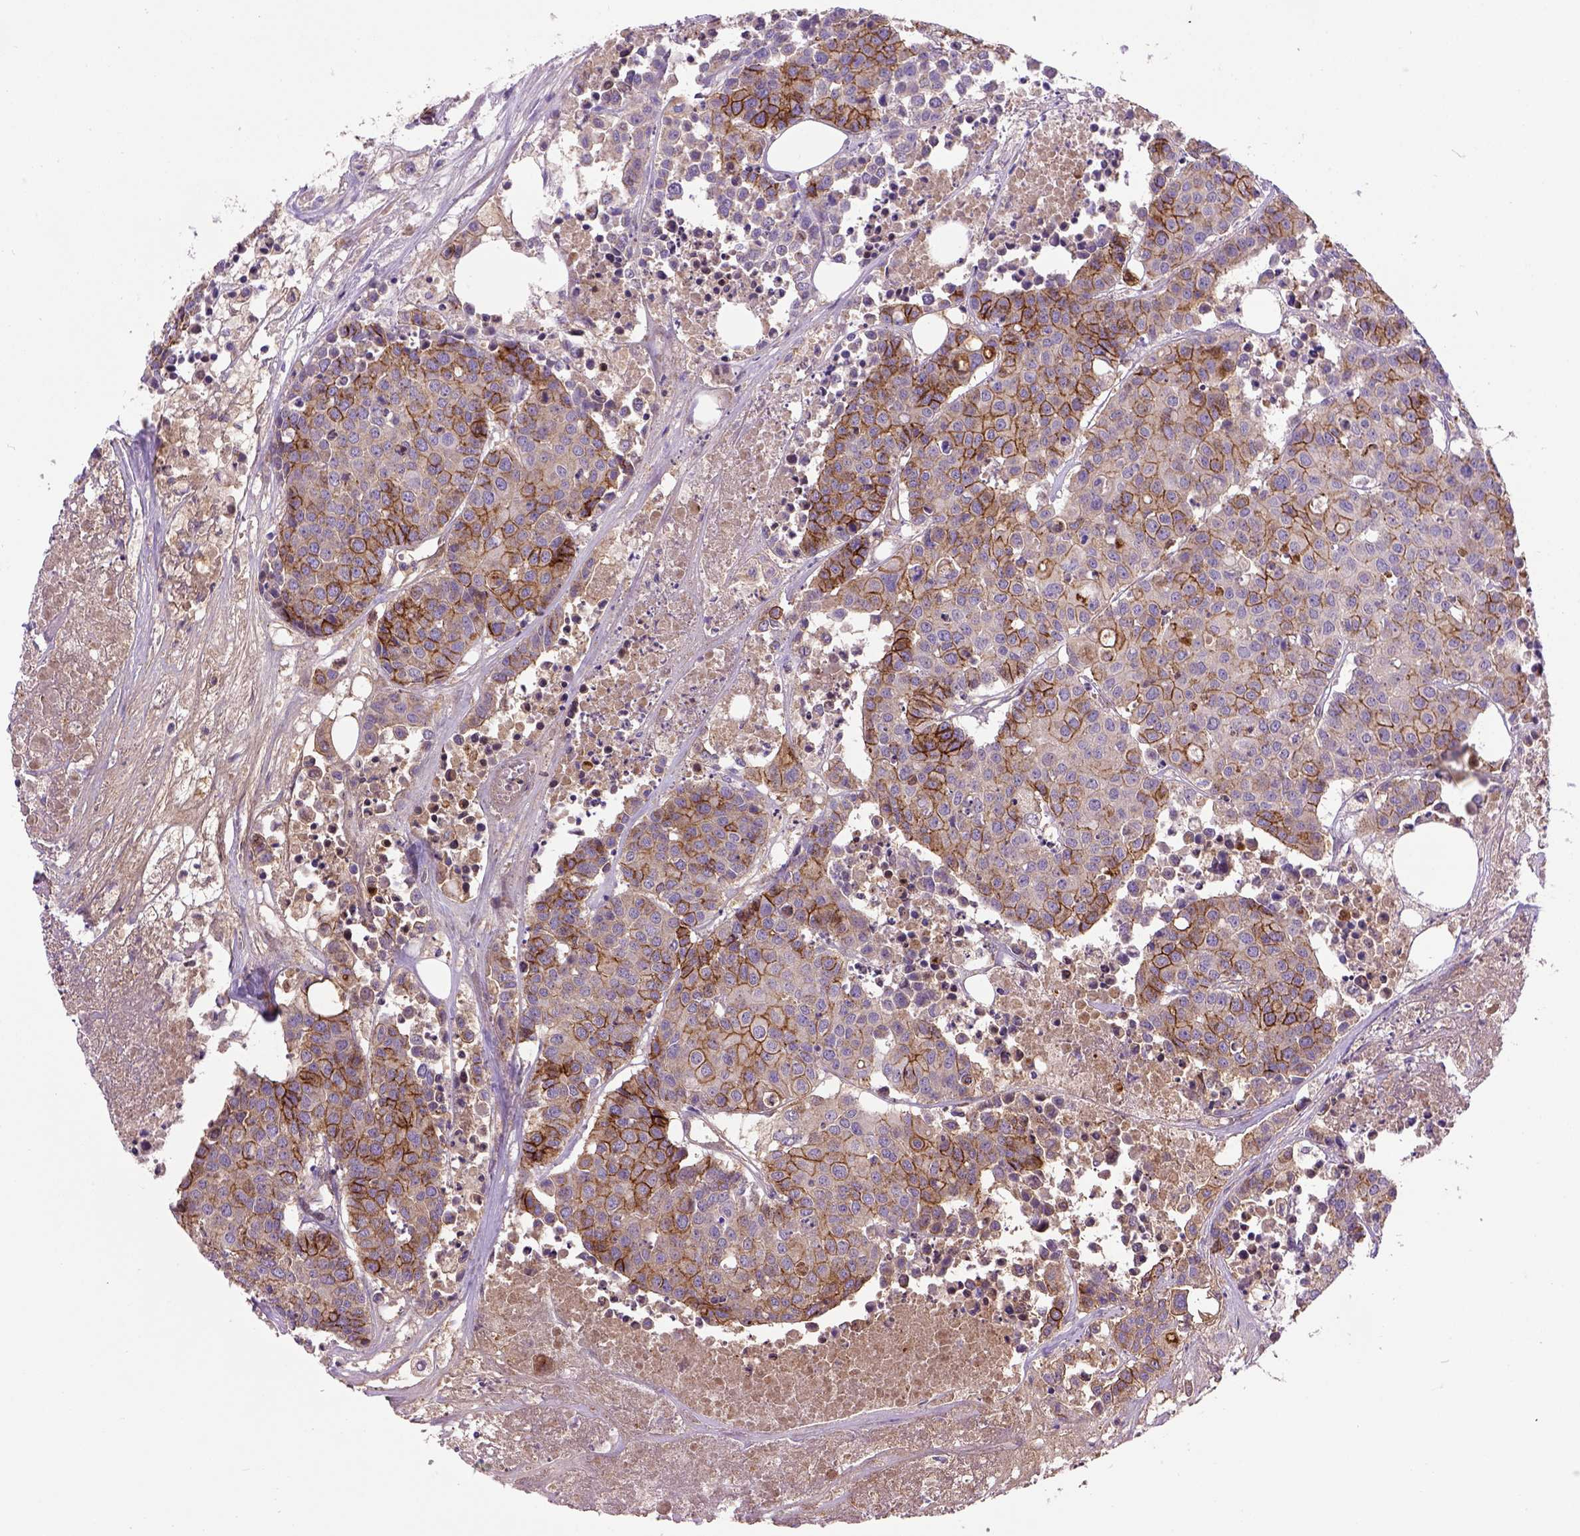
{"staining": {"intensity": "moderate", "quantity": "25%-75%", "location": "cytoplasmic/membranous"}, "tissue": "carcinoid", "cell_type": "Tumor cells", "image_type": "cancer", "snomed": [{"axis": "morphology", "description": "Carcinoid, malignant, NOS"}, {"axis": "topography", "description": "Colon"}], "caption": "A brown stain shows moderate cytoplasmic/membranous positivity of a protein in human malignant carcinoid tumor cells.", "gene": "CDH1", "patient": {"sex": "male", "age": 81}}